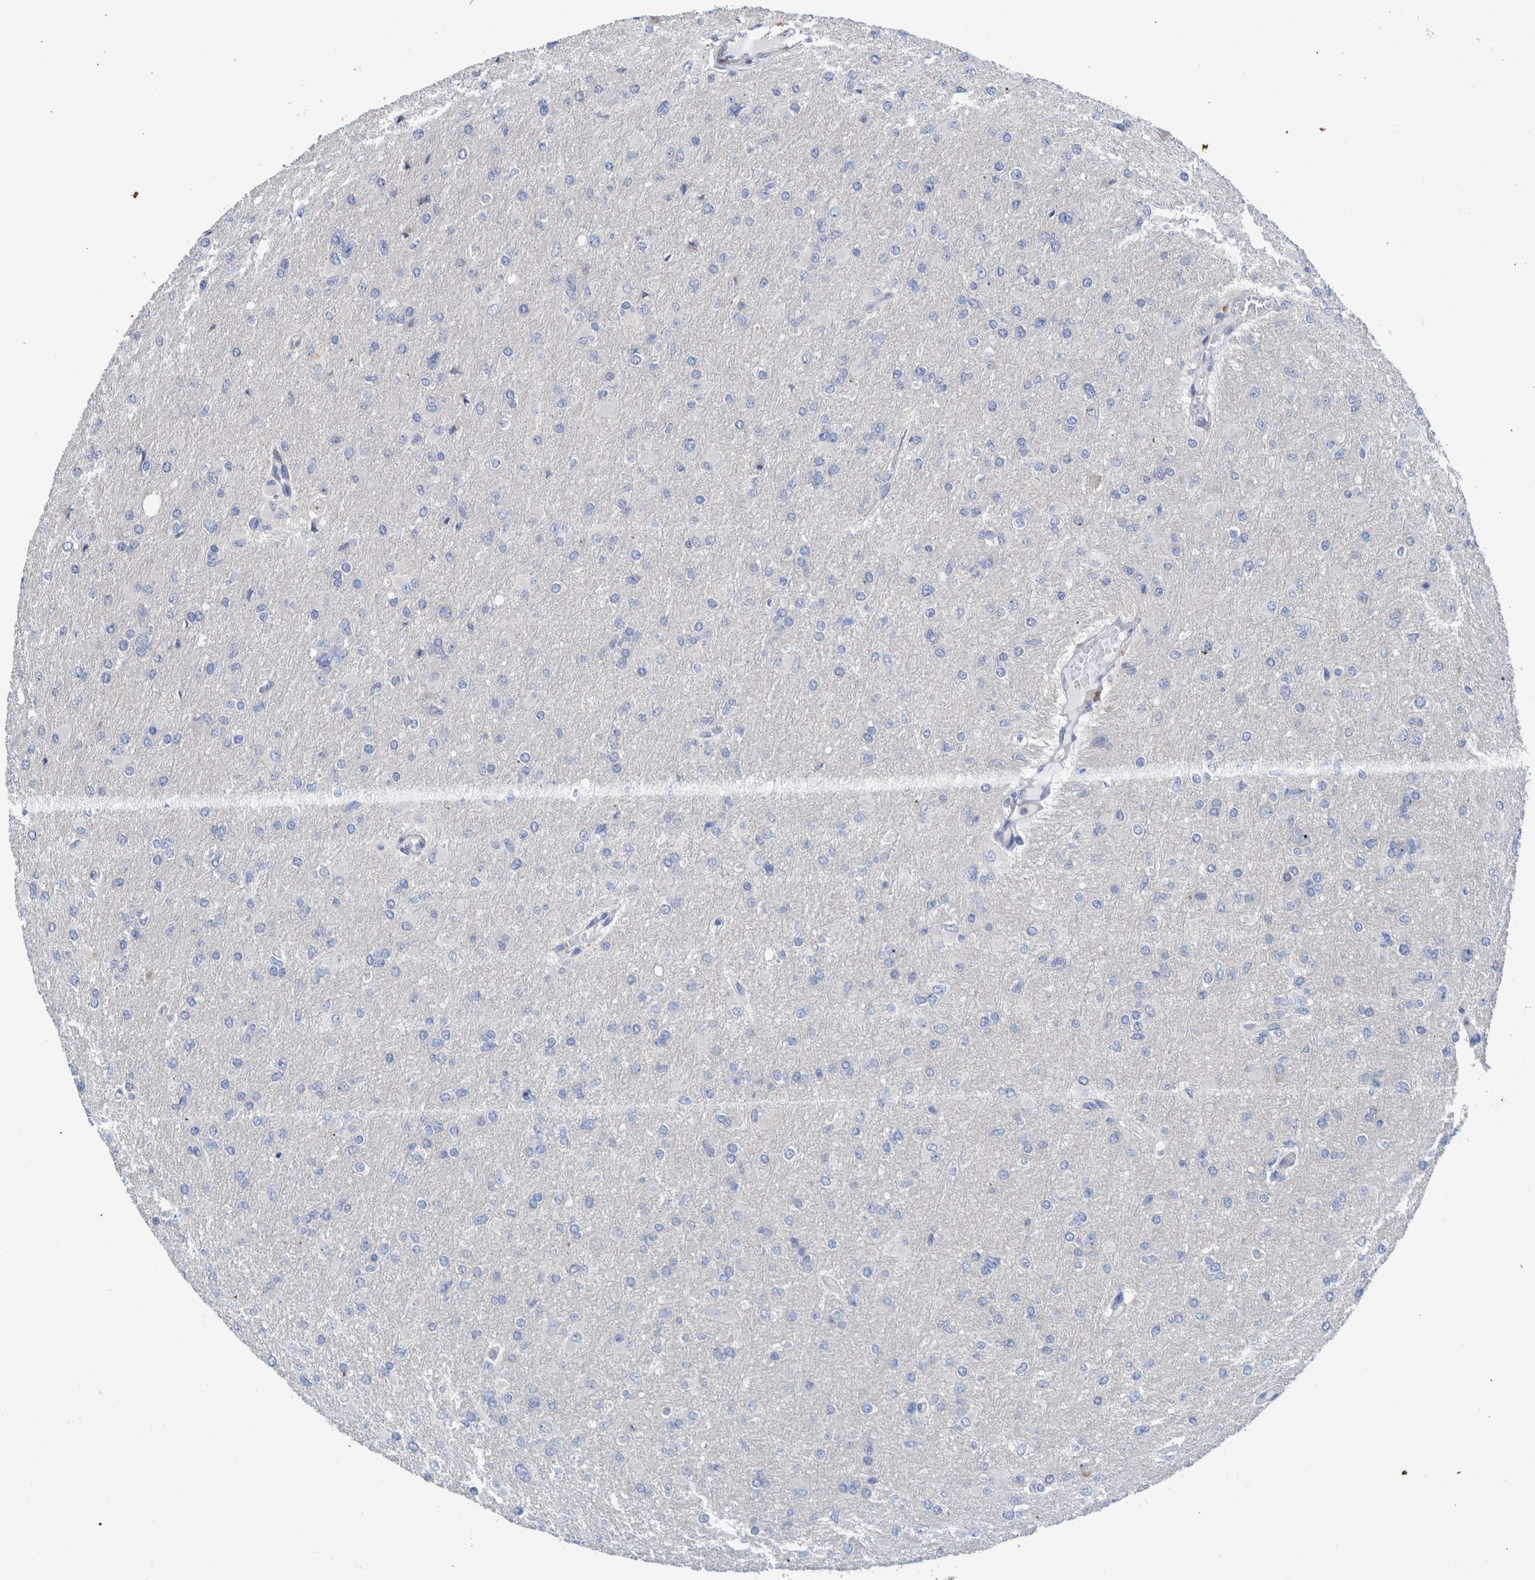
{"staining": {"intensity": "negative", "quantity": "none", "location": "none"}, "tissue": "glioma", "cell_type": "Tumor cells", "image_type": "cancer", "snomed": [{"axis": "morphology", "description": "Glioma, malignant, High grade"}, {"axis": "topography", "description": "Cerebral cortex"}], "caption": "Immunohistochemistry of human malignant high-grade glioma demonstrates no positivity in tumor cells.", "gene": "MKS1", "patient": {"sex": "female", "age": 36}}